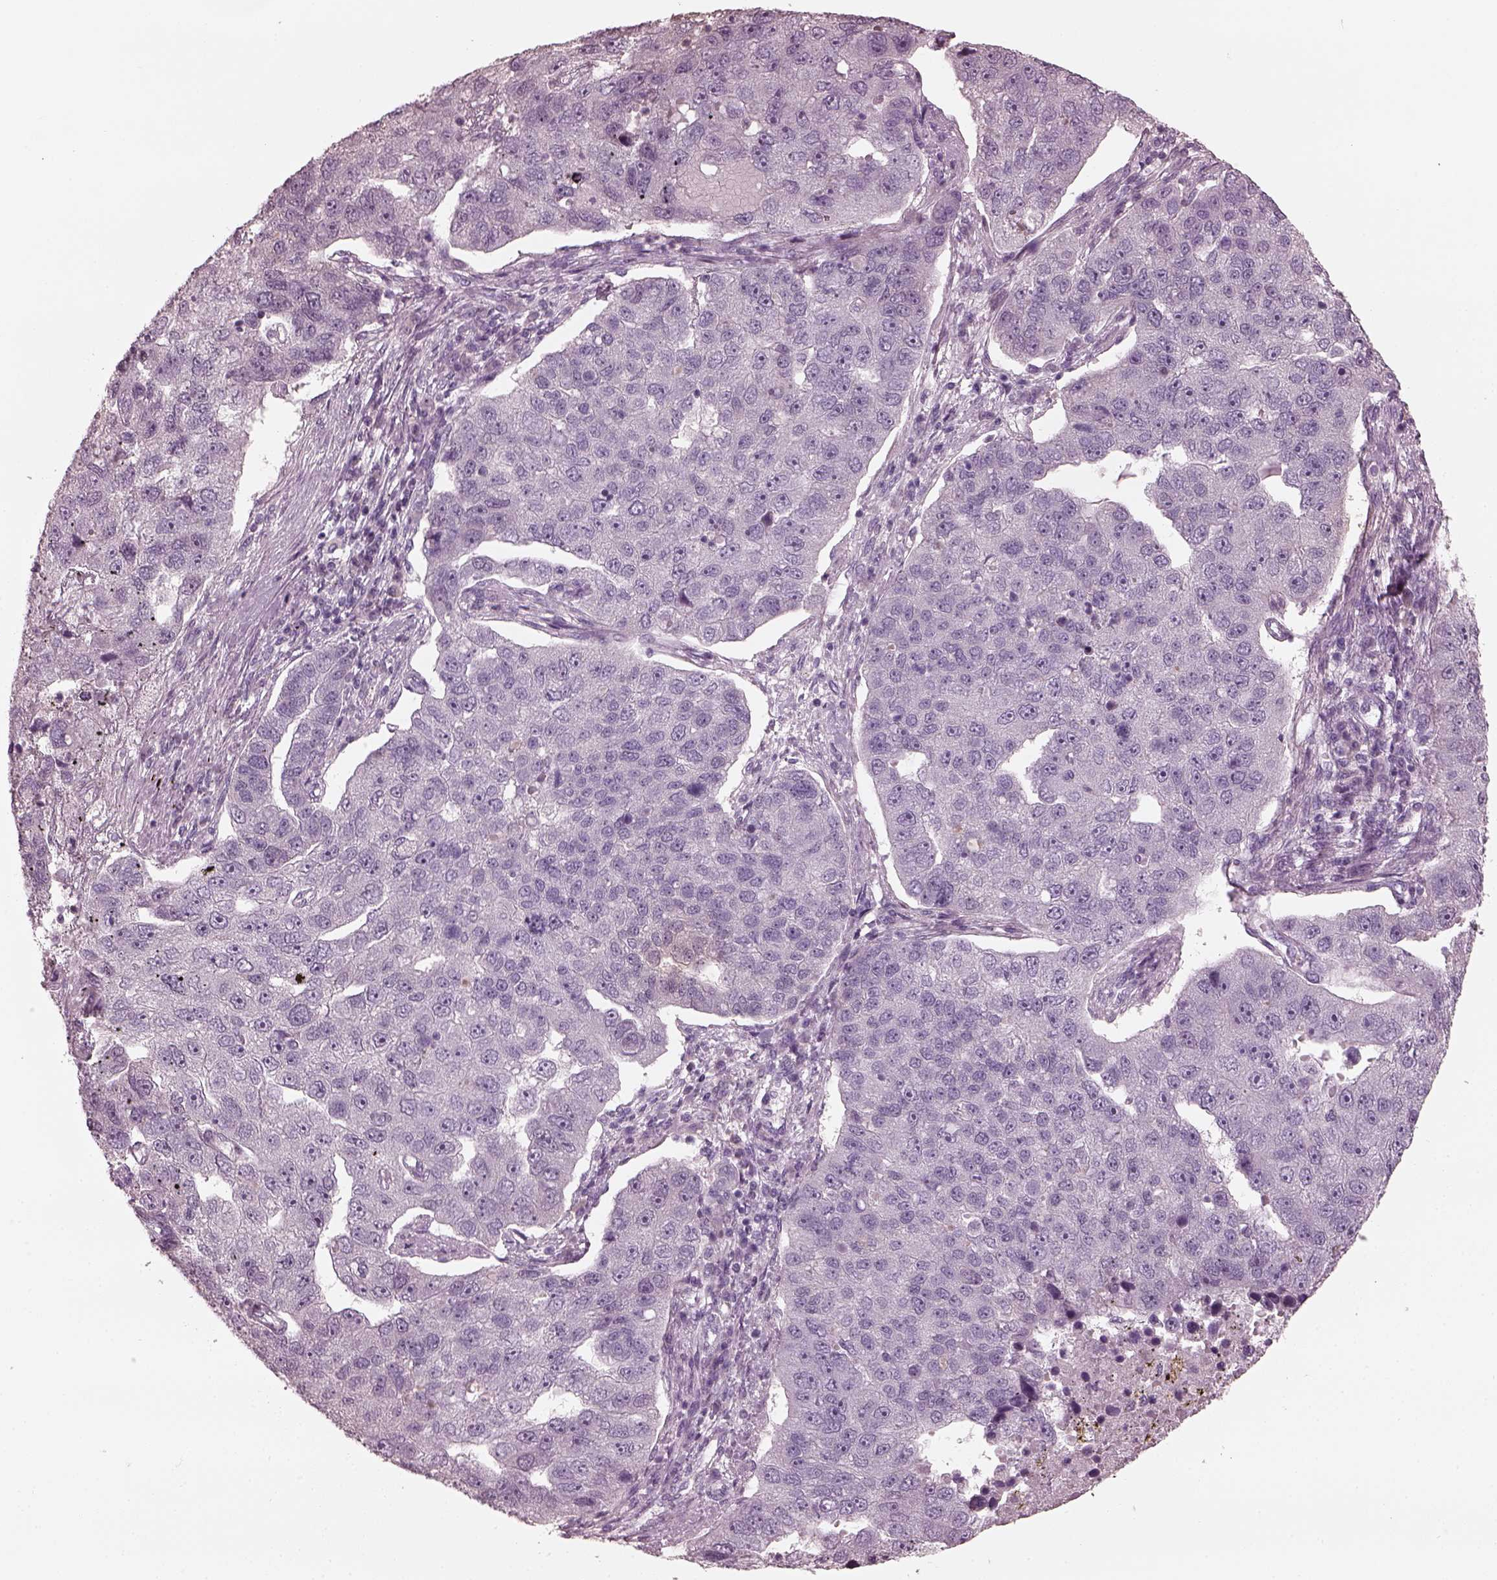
{"staining": {"intensity": "negative", "quantity": "none", "location": "none"}, "tissue": "pancreatic cancer", "cell_type": "Tumor cells", "image_type": "cancer", "snomed": [{"axis": "morphology", "description": "Adenocarcinoma, NOS"}, {"axis": "topography", "description": "Pancreas"}], "caption": "Pancreatic adenocarcinoma stained for a protein using immunohistochemistry (IHC) displays no expression tumor cells.", "gene": "OPTC", "patient": {"sex": "female", "age": 61}}